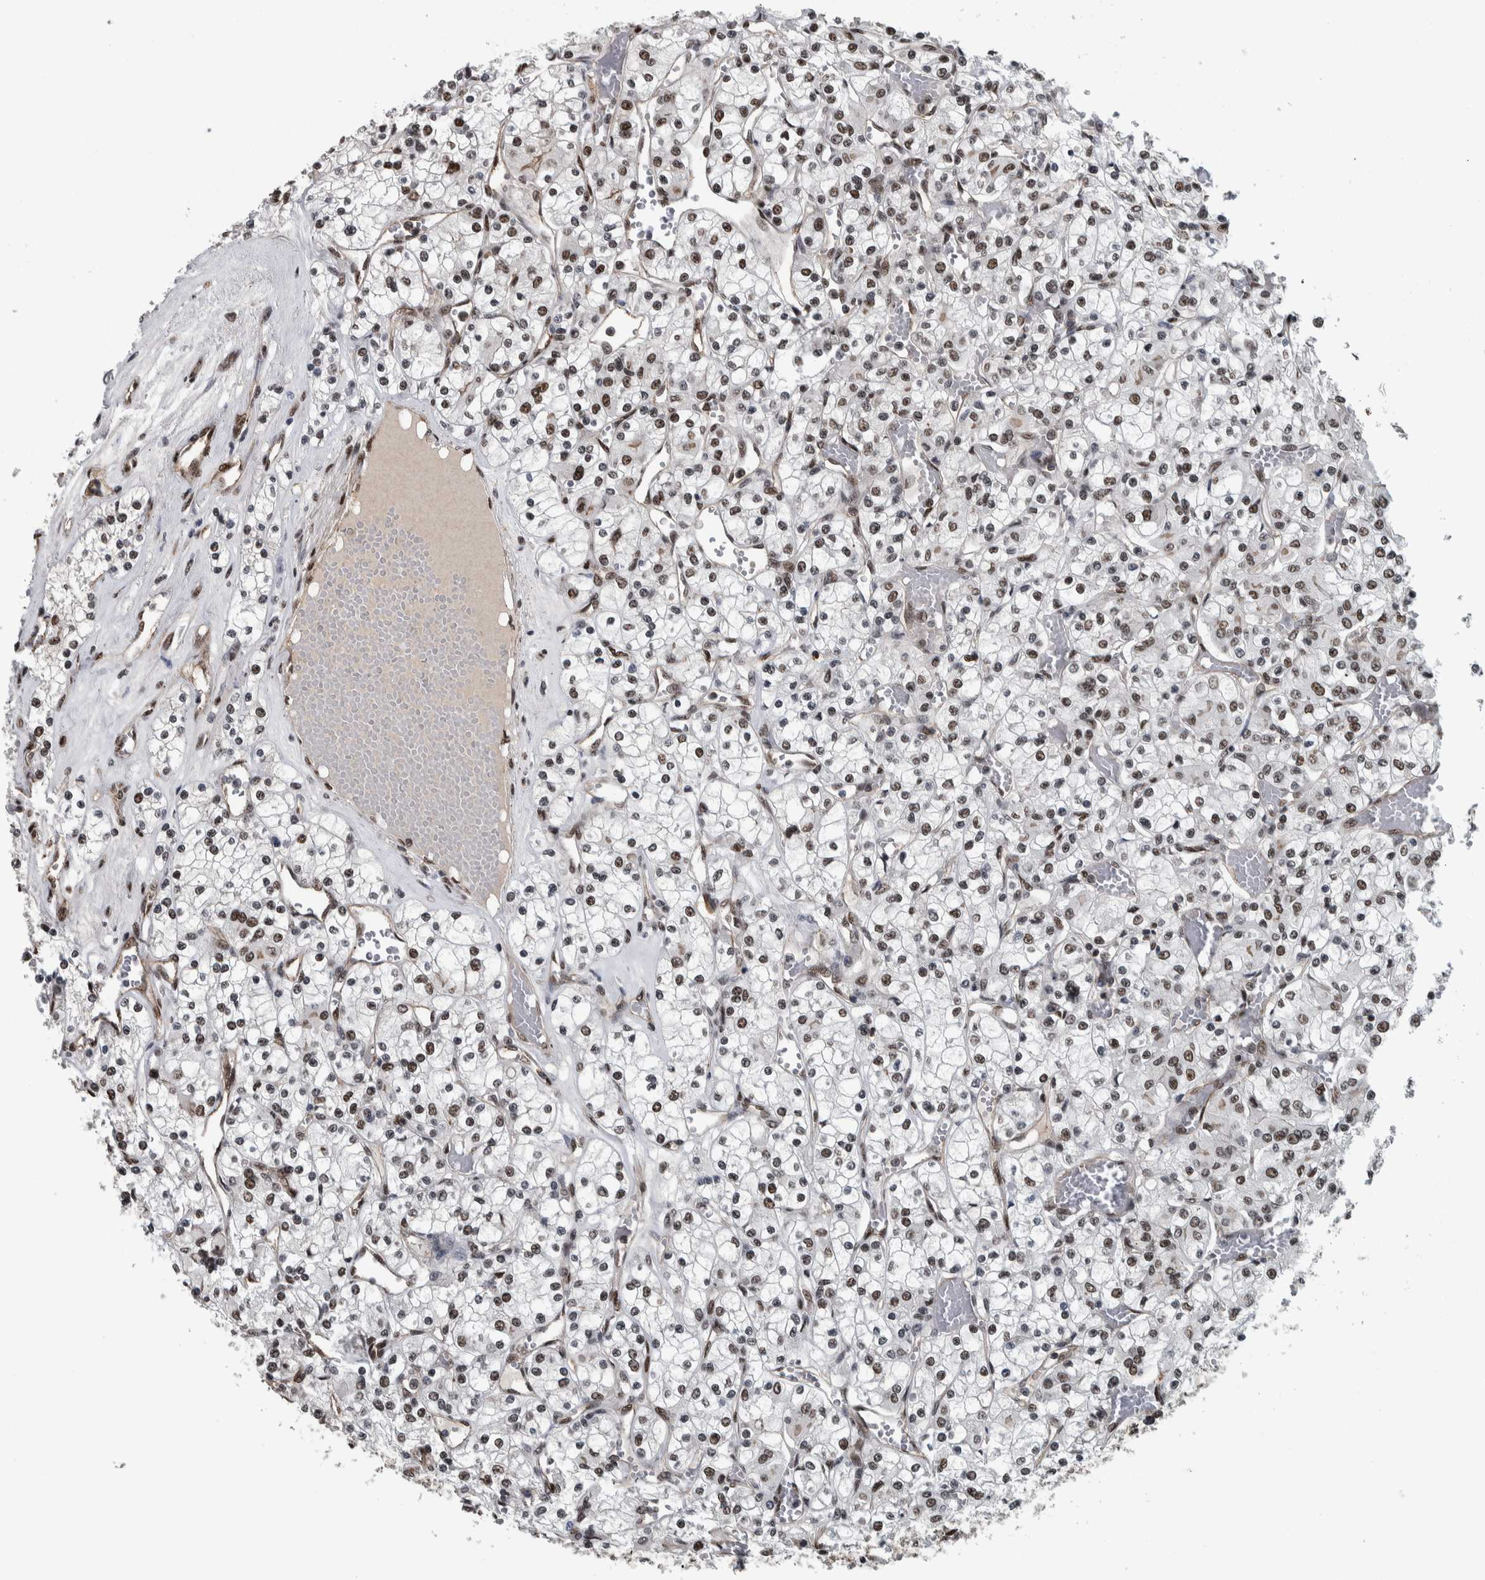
{"staining": {"intensity": "strong", "quantity": ">75%", "location": "nuclear"}, "tissue": "renal cancer", "cell_type": "Tumor cells", "image_type": "cancer", "snomed": [{"axis": "morphology", "description": "Adenocarcinoma, NOS"}, {"axis": "topography", "description": "Kidney"}], "caption": "This is a histology image of immunohistochemistry staining of adenocarcinoma (renal), which shows strong staining in the nuclear of tumor cells.", "gene": "FAM135B", "patient": {"sex": "female", "age": 59}}